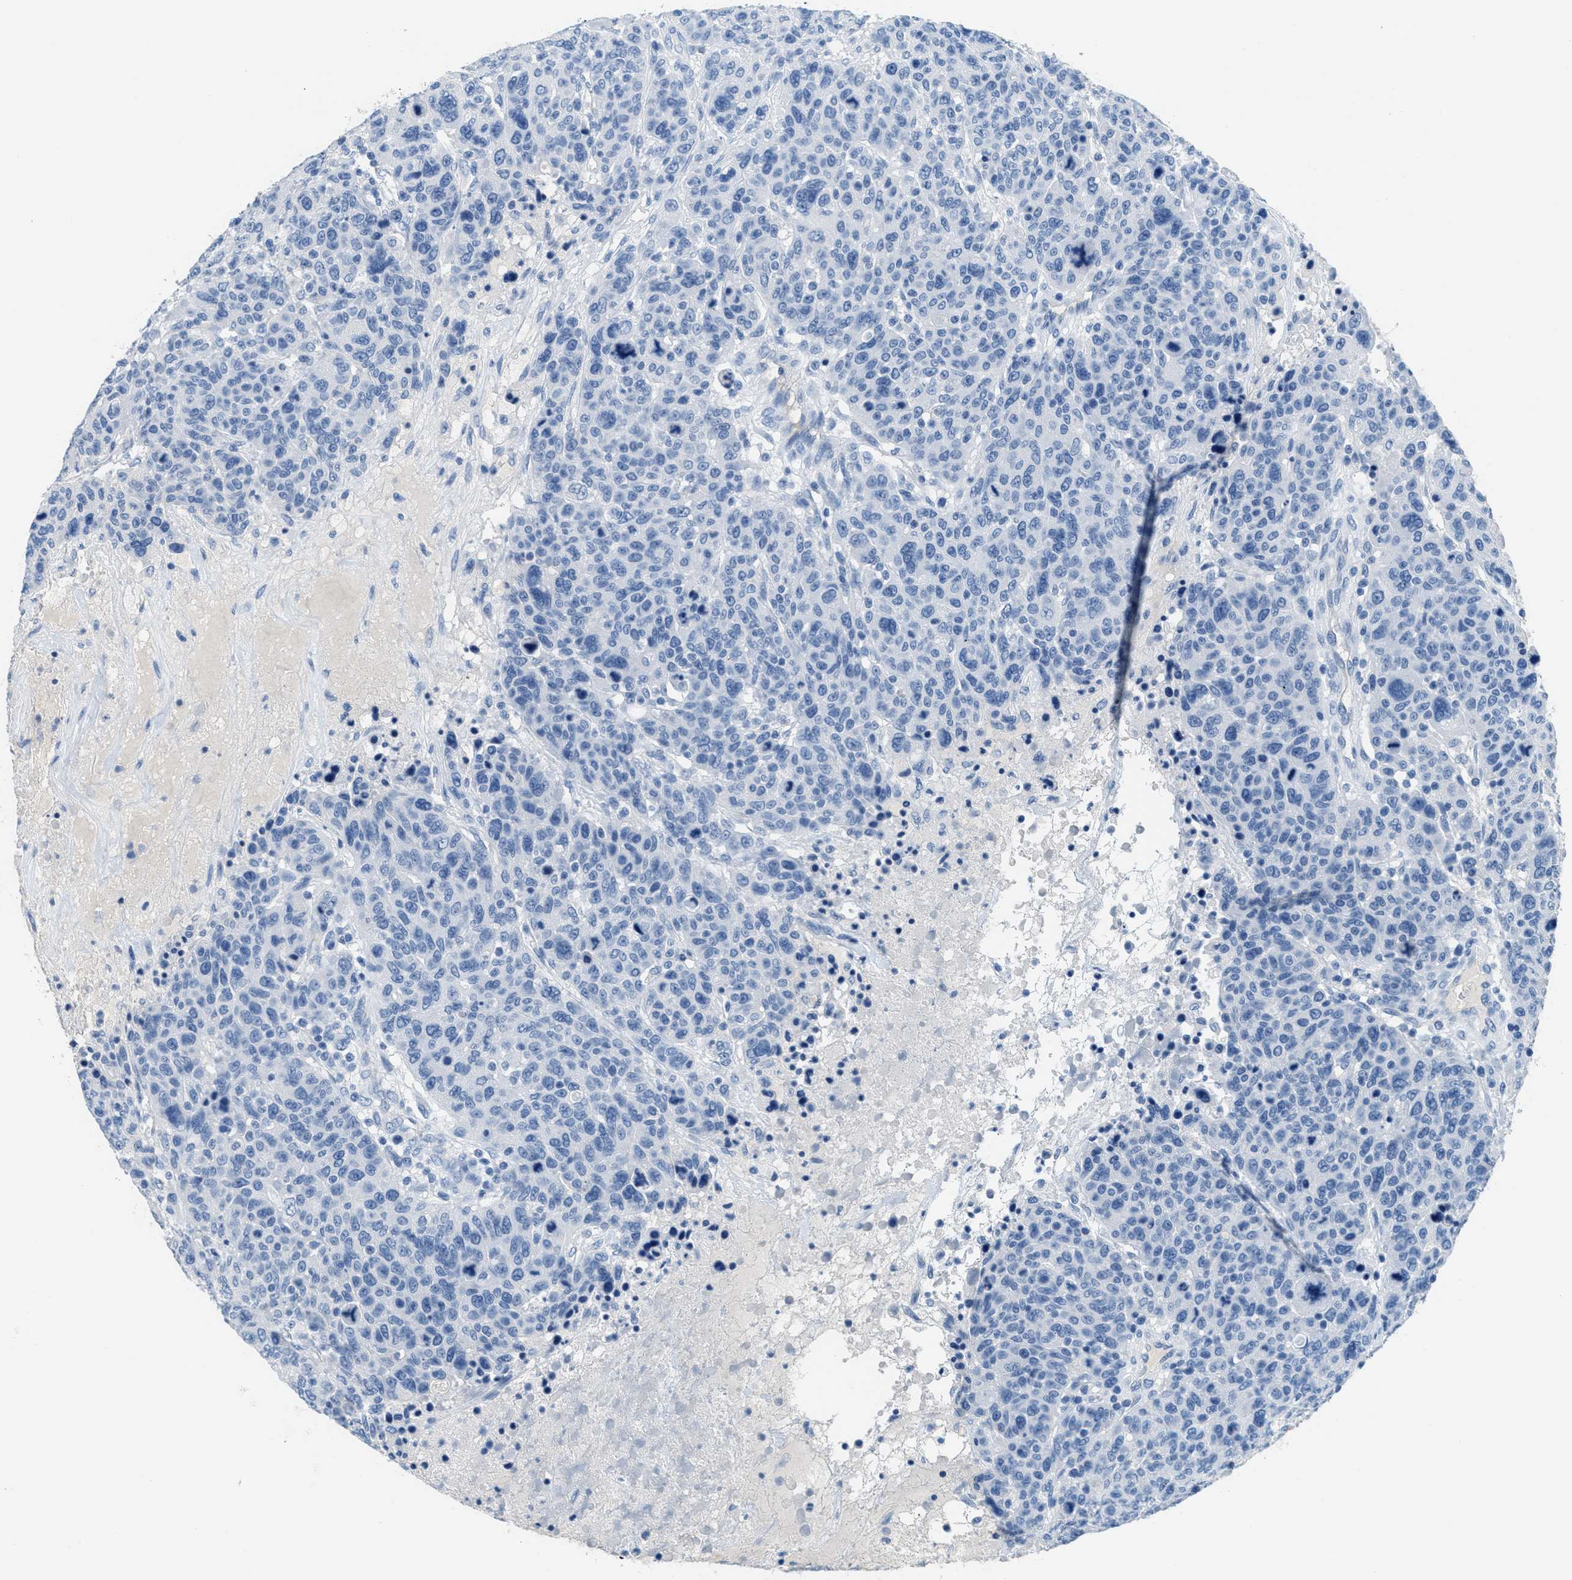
{"staining": {"intensity": "negative", "quantity": "none", "location": "none"}, "tissue": "breast cancer", "cell_type": "Tumor cells", "image_type": "cancer", "snomed": [{"axis": "morphology", "description": "Duct carcinoma"}, {"axis": "topography", "description": "Breast"}], "caption": "A histopathology image of human breast cancer (intraductal carcinoma) is negative for staining in tumor cells. (DAB immunohistochemistry visualized using brightfield microscopy, high magnification).", "gene": "MGARP", "patient": {"sex": "female", "age": 37}}